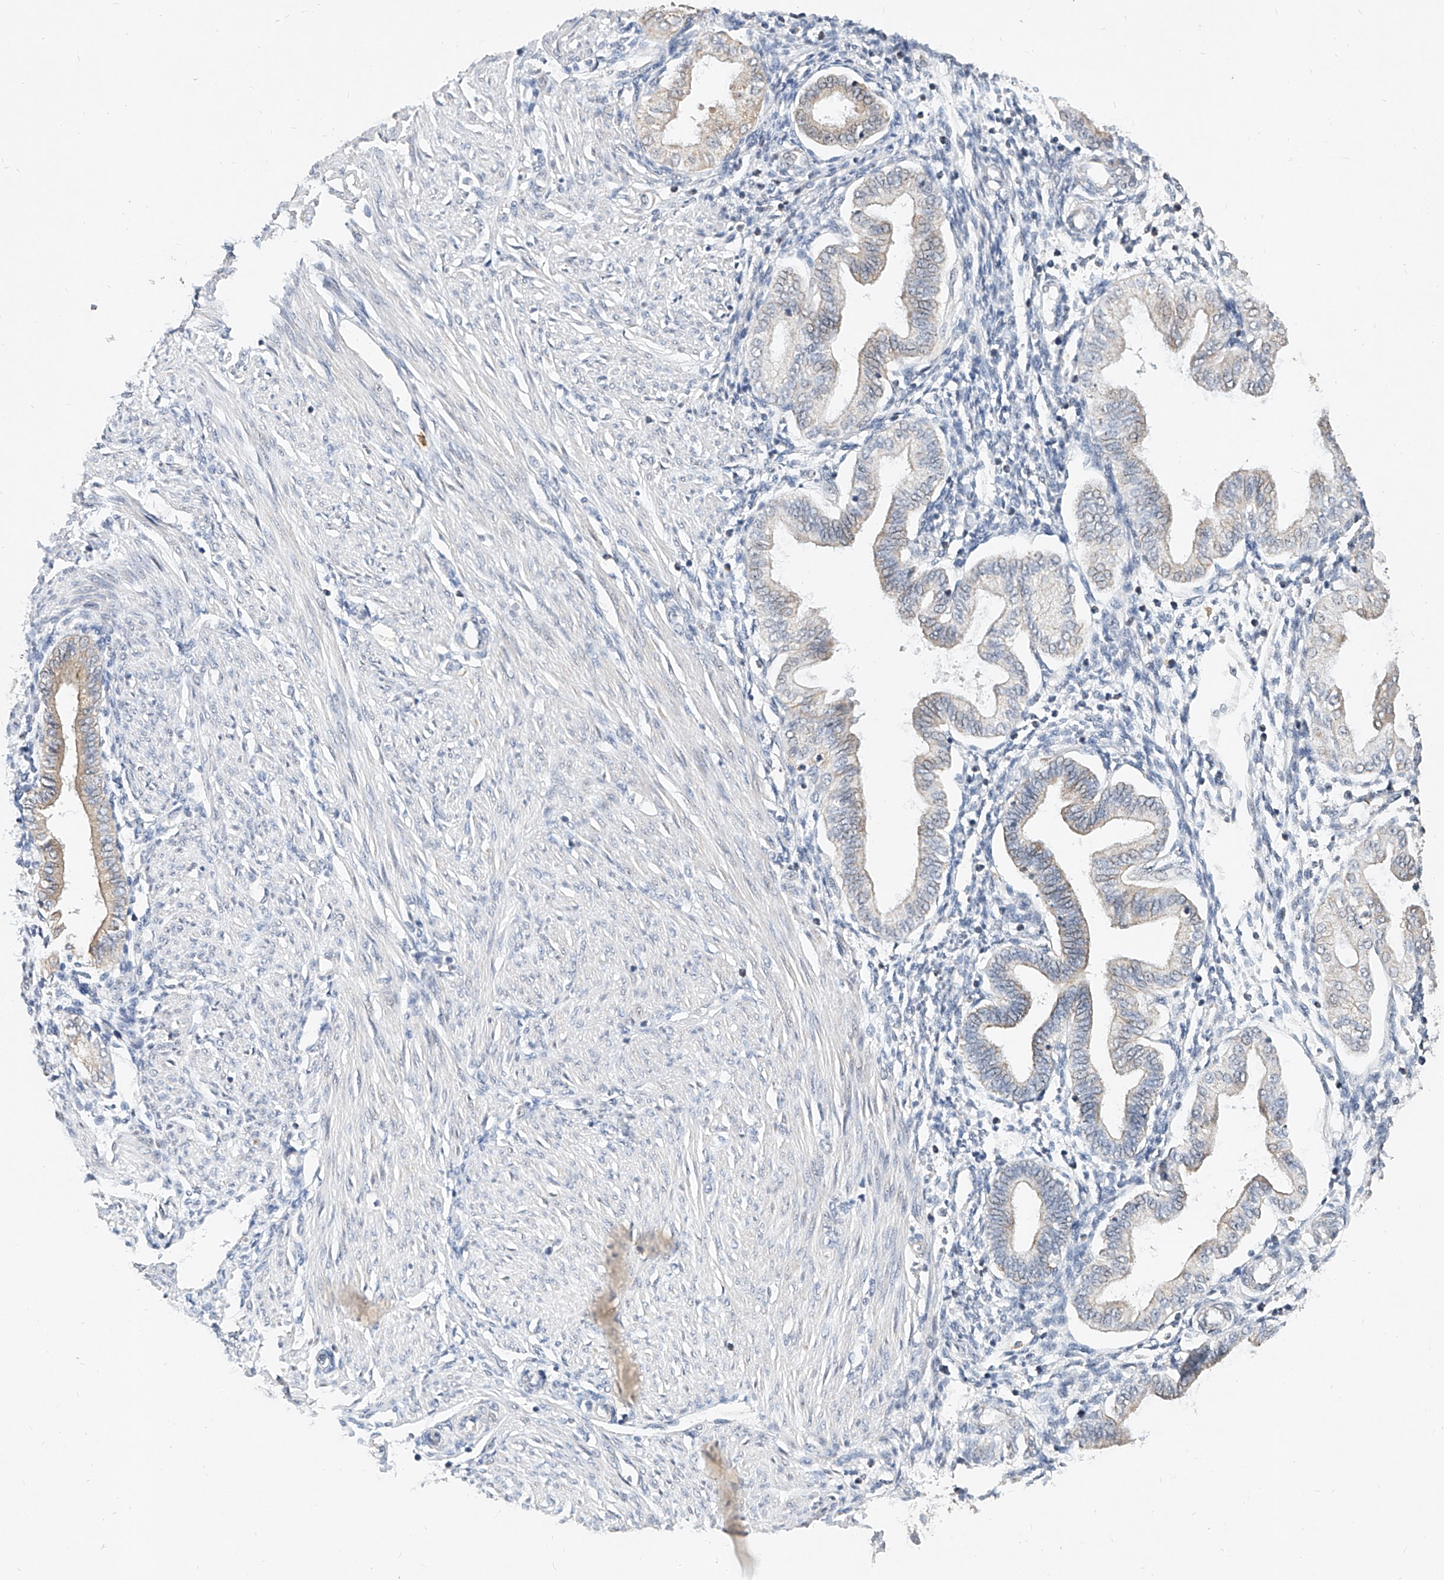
{"staining": {"intensity": "negative", "quantity": "none", "location": "none"}, "tissue": "endometrium", "cell_type": "Cells in endometrial stroma", "image_type": "normal", "snomed": [{"axis": "morphology", "description": "Normal tissue, NOS"}, {"axis": "topography", "description": "Endometrium"}], "caption": "IHC image of normal human endometrium stained for a protein (brown), which shows no positivity in cells in endometrial stroma.", "gene": "MFSD4B", "patient": {"sex": "female", "age": 53}}